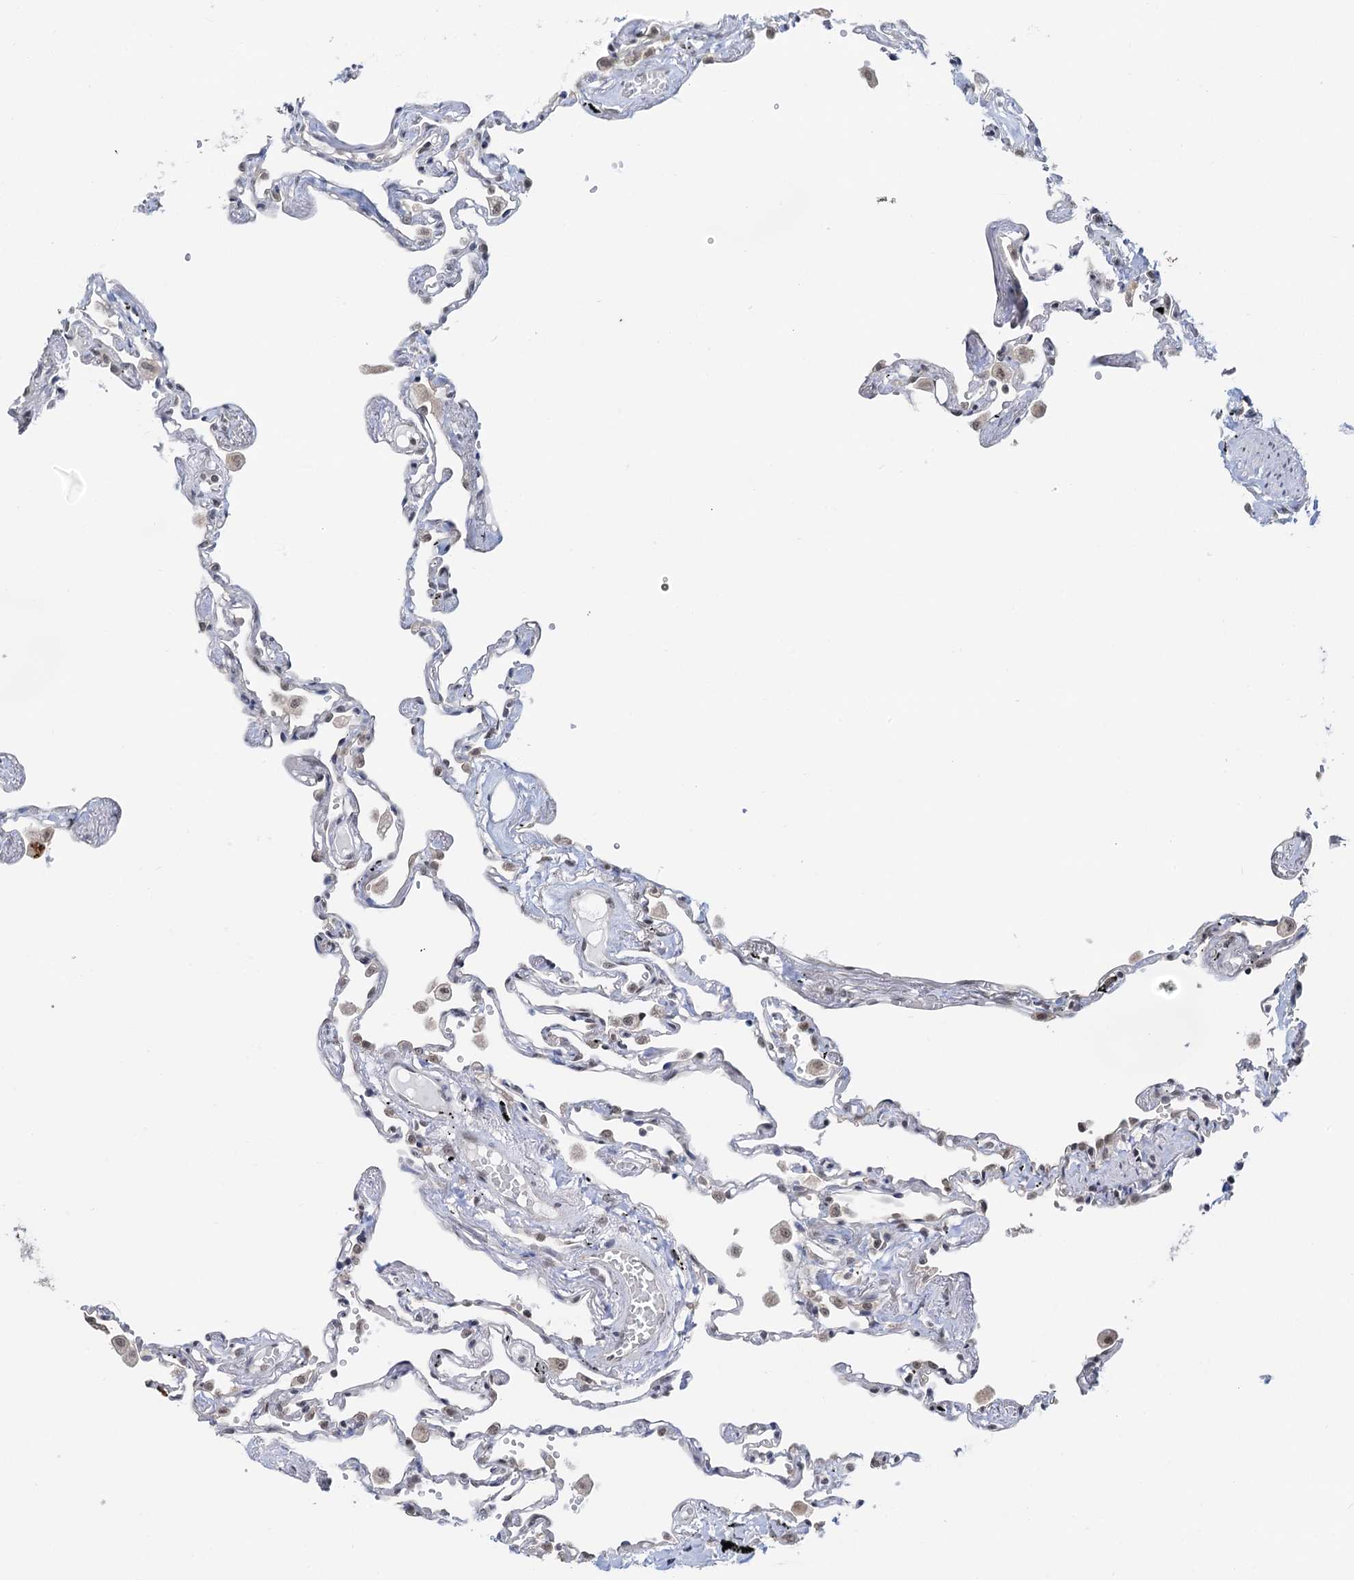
{"staining": {"intensity": "negative", "quantity": "none", "location": "none"}, "tissue": "lung", "cell_type": "Alveolar cells", "image_type": "normal", "snomed": [{"axis": "morphology", "description": "Normal tissue, NOS"}, {"axis": "topography", "description": "Lung"}], "caption": "Immunohistochemical staining of benign human lung shows no significant positivity in alveolar cells. (Immunohistochemistry (ihc), brightfield microscopy, high magnification).", "gene": "NAT10", "patient": {"sex": "female", "age": 67}}